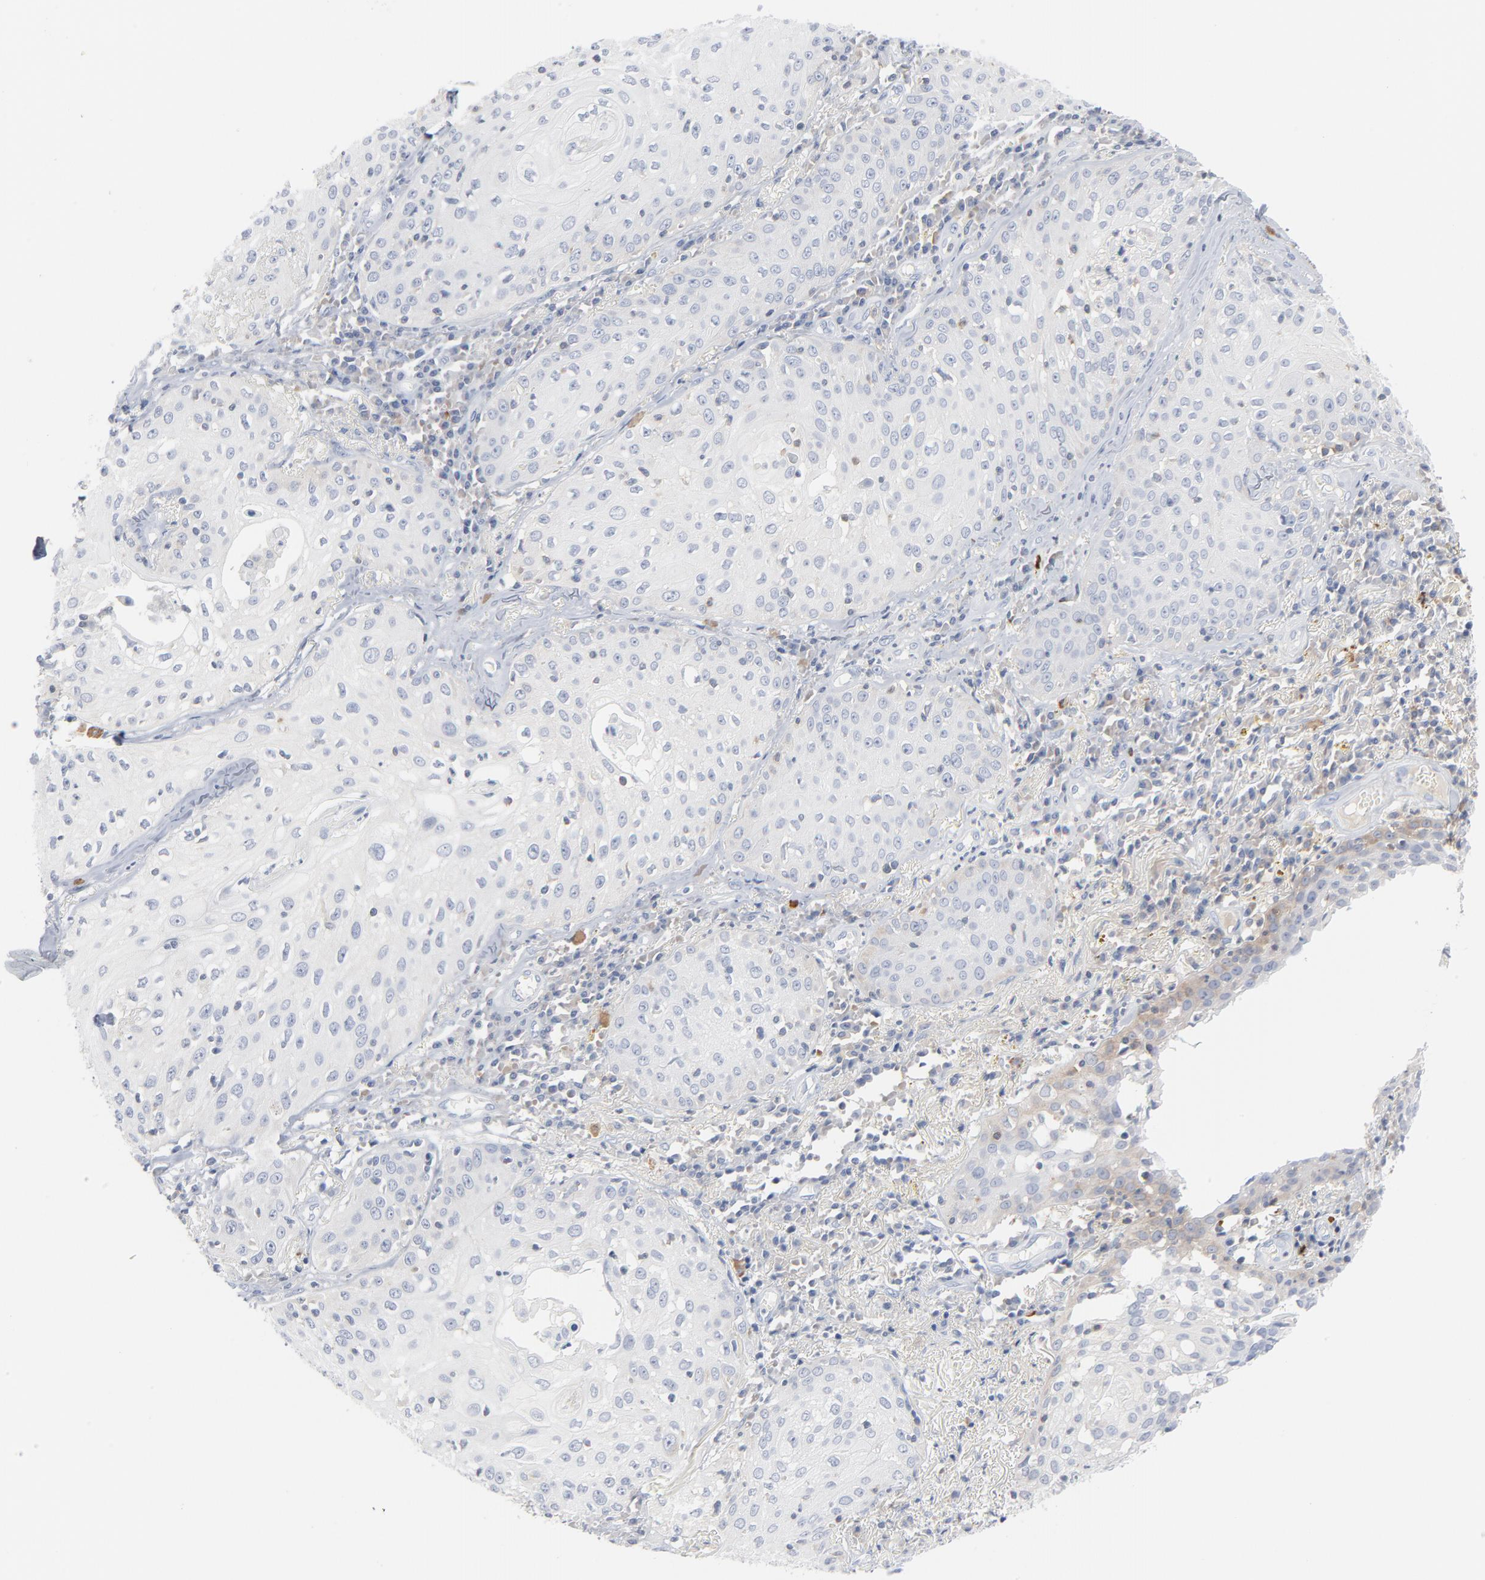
{"staining": {"intensity": "weak", "quantity": "<25%", "location": "cytoplasmic/membranous"}, "tissue": "skin cancer", "cell_type": "Tumor cells", "image_type": "cancer", "snomed": [{"axis": "morphology", "description": "Squamous cell carcinoma, NOS"}, {"axis": "topography", "description": "Skin"}], "caption": "Immunohistochemical staining of human skin cancer displays no significant positivity in tumor cells.", "gene": "PTK2B", "patient": {"sex": "male", "age": 65}}